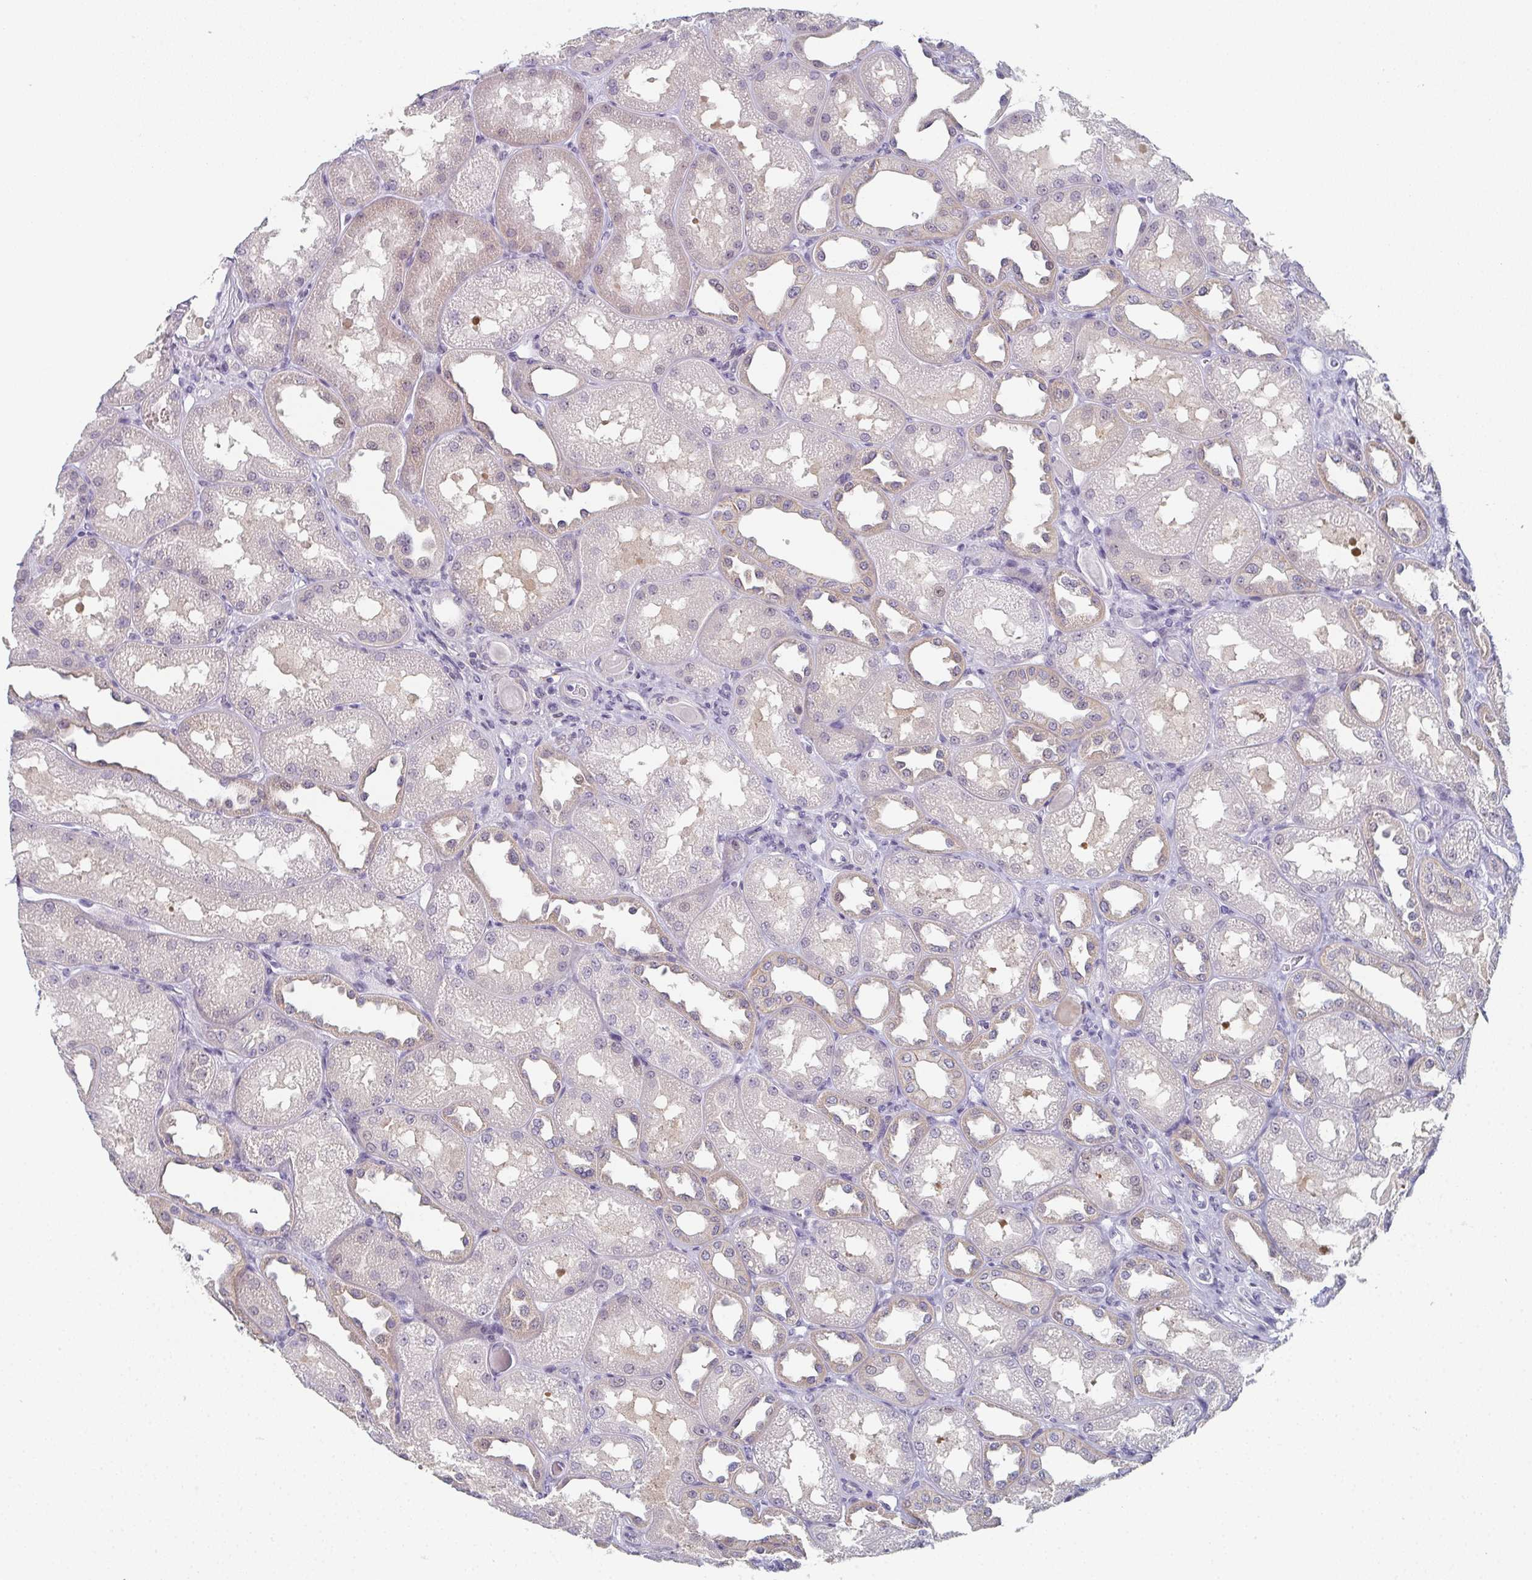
{"staining": {"intensity": "negative", "quantity": "none", "location": "none"}, "tissue": "kidney", "cell_type": "Cells in glomeruli", "image_type": "normal", "snomed": [{"axis": "morphology", "description": "Normal tissue, NOS"}, {"axis": "topography", "description": "Kidney"}], "caption": "Immunohistochemistry (IHC) micrograph of unremarkable kidney: kidney stained with DAB (3,3'-diaminobenzidine) reveals no significant protein positivity in cells in glomeruli.", "gene": "PYCR3", "patient": {"sex": "male", "age": 61}}